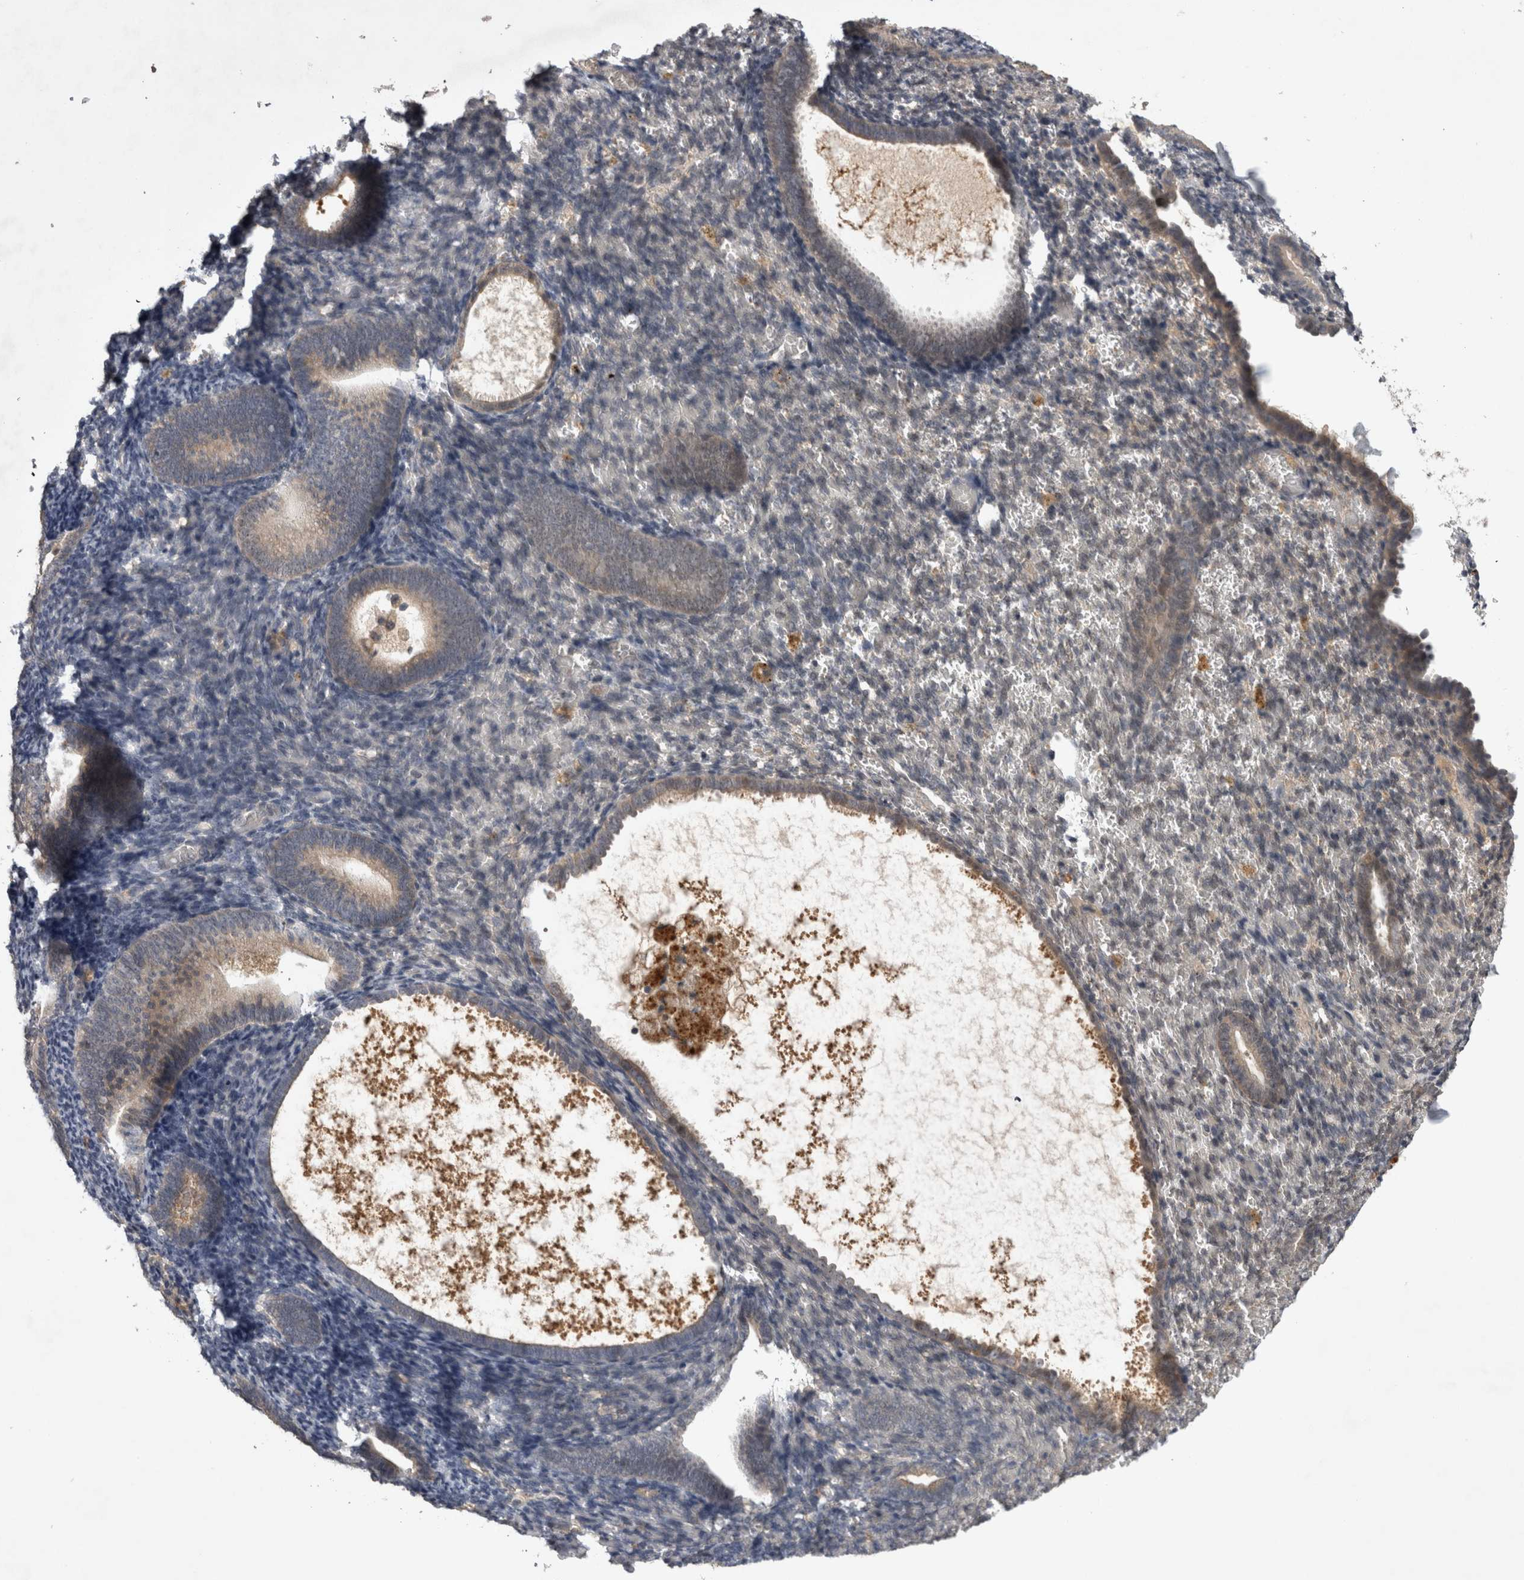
{"staining": {"intensity": "weak", "quantity": "<25%", "location": "cytoplasmic/membranous"}, "tissue": "endometrium", "cell_type": "Cells in endometrial stroma", "image_type": "normal", "snomed": [{"axis": "morphology", "description": "Normal tissue, NOS"}, {"axis": "topography", "description": "Endometrium"}], "caption": "High magnification brightfield microscopy of unremarkable endometrium stained with DAB (brown) and counterstained with hematoxylin (blue): cells in endometrial stroma show no significant expression.", "gene": "ZNF114", "patient": {"sex": "female", "age": 51}}